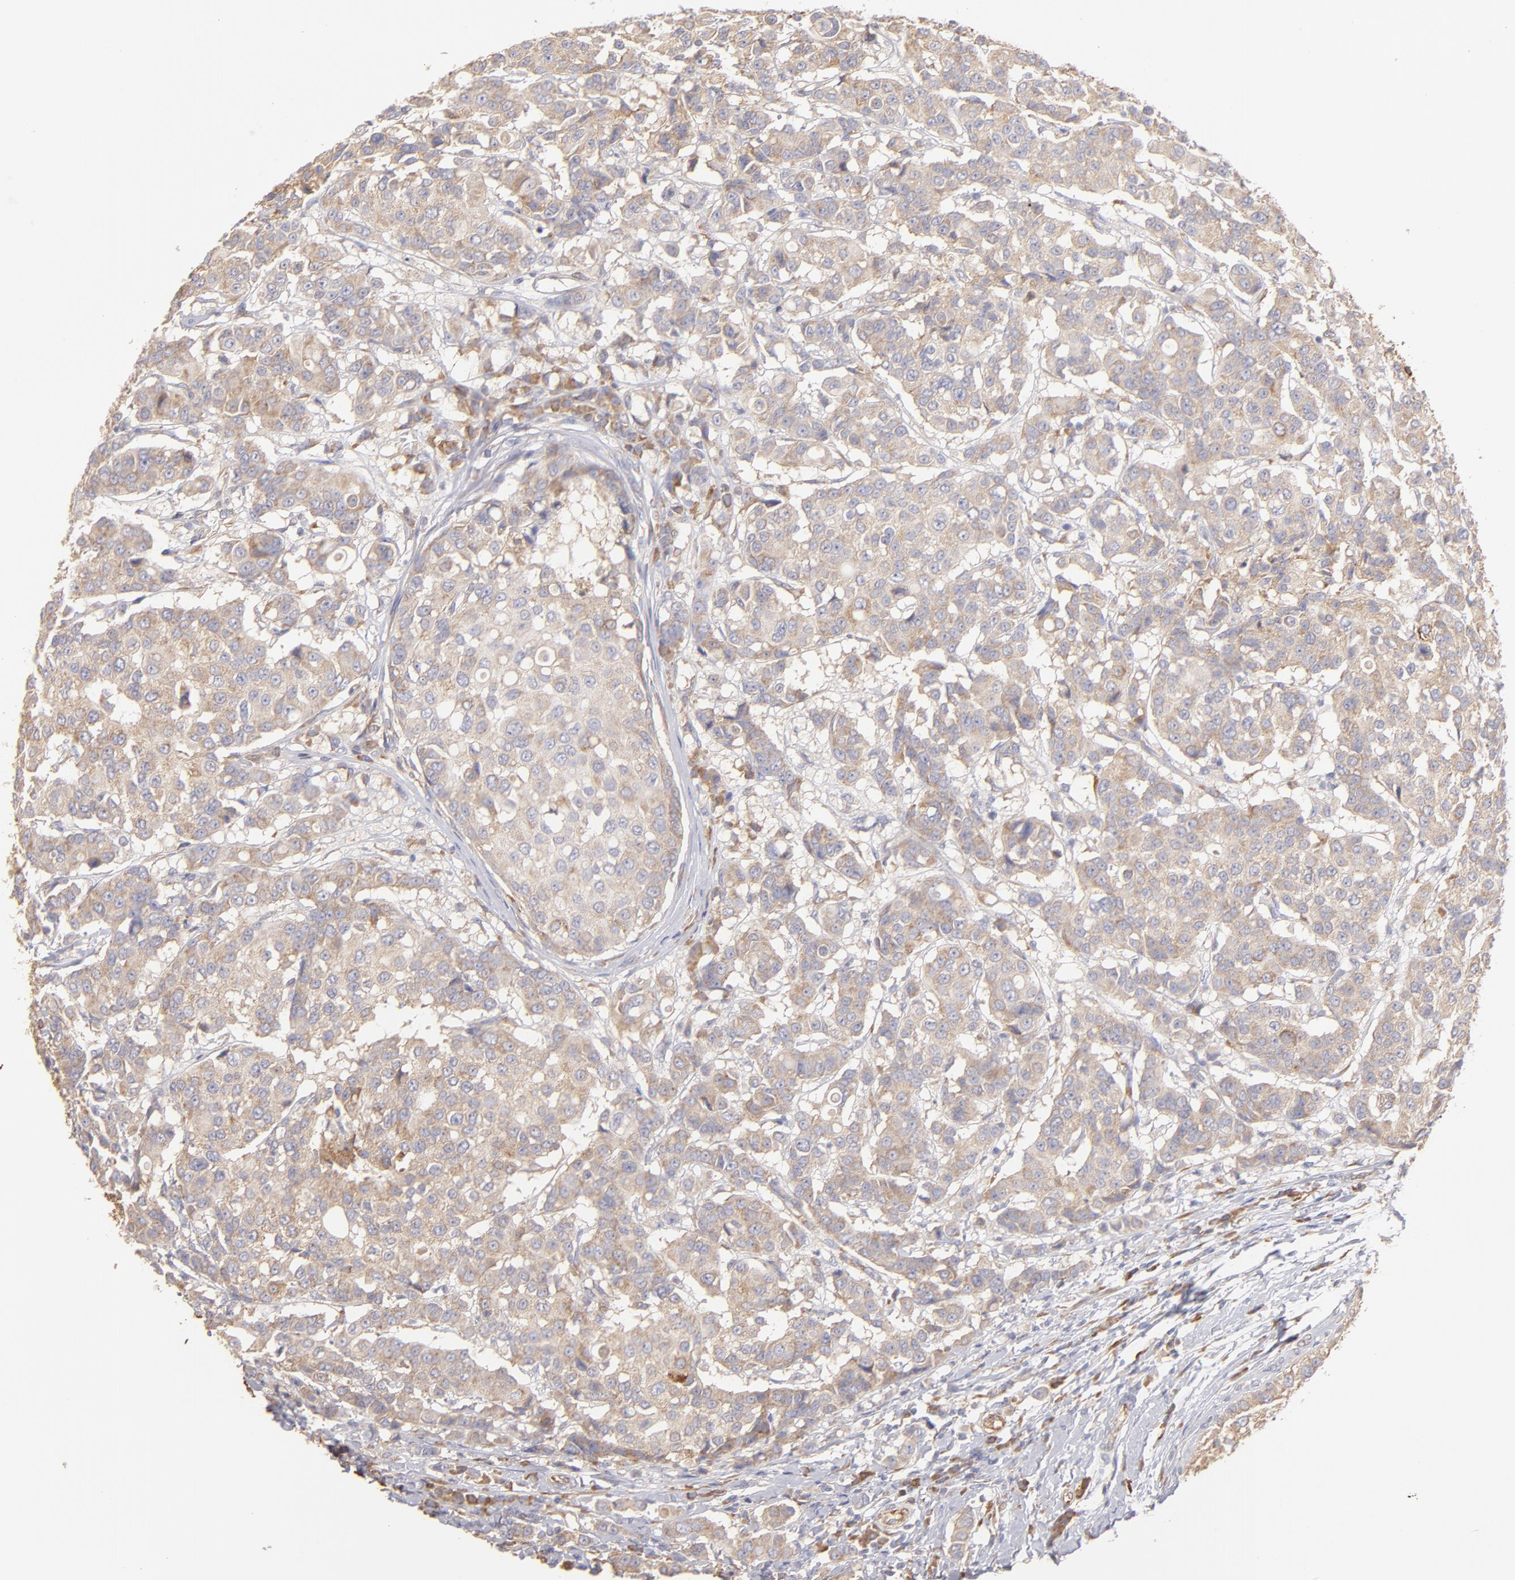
{"staining": {"intensity": "moderate", "quantity": ">75%", "location": "cytoplasmic/membranous"}, "tissue": "breast cancer", "cell_type": "Tumor cells", "image_type": "cancer", "snomed": [{"axis": "morphology", "description": "Duct carcinoma"}, {"axis": "topography", "description": "Breast"}], "caption": "Intraductal carcinoma (breast) was stained to show a protein in brown. There is medium levels of moderate cytoplasmic/membranous positivity in about >75% of tumor cells.", "gene": "ENTPD5", "patient": {"sex": "female", "age": 27}}